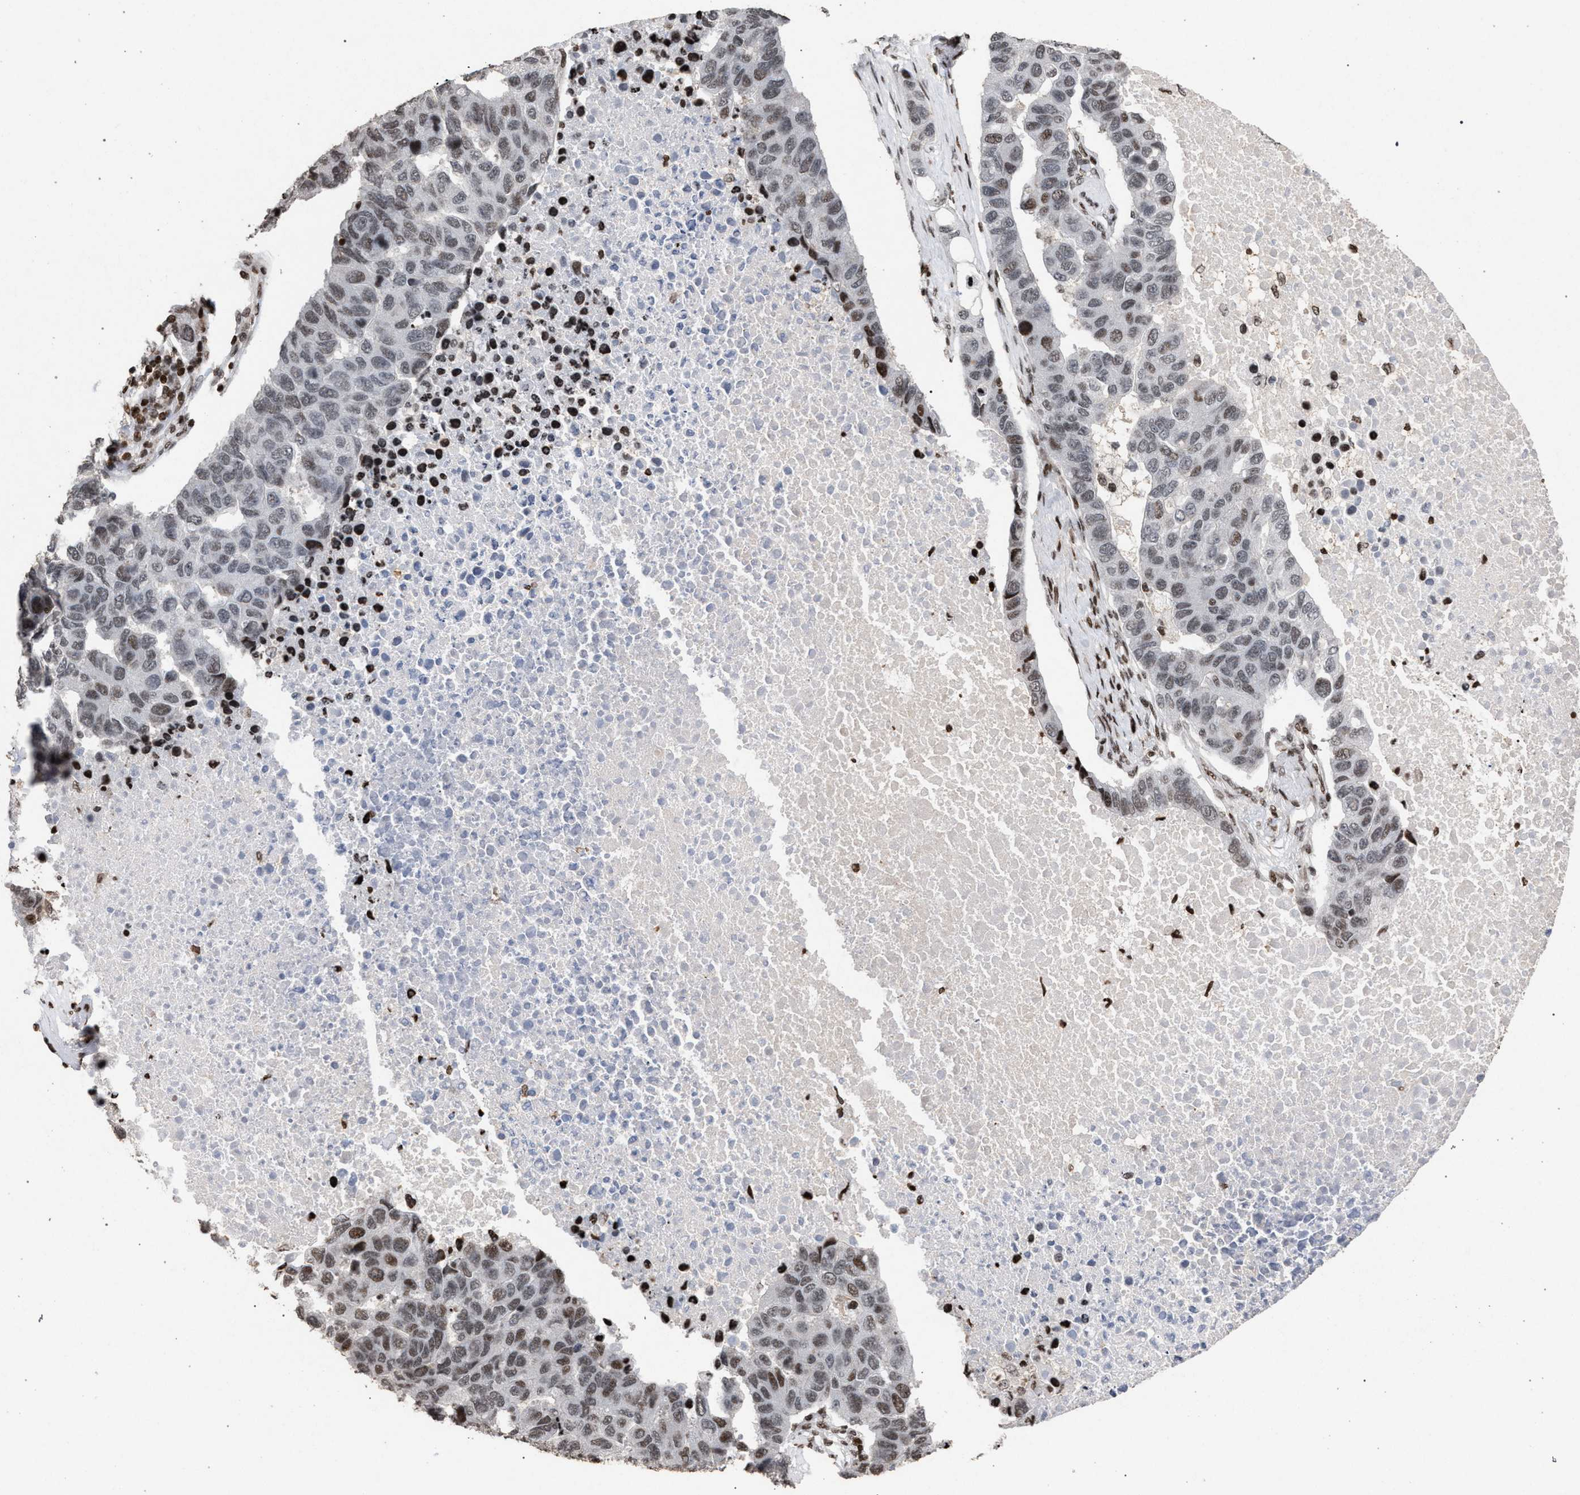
{"staining": {"intensity": "moderate", "quantity": "25%-75%", "location": "nuclear"}, "tissue": "pancreatic cancer", "cell_type": "Tumor cells", "image_type": "cancer", "snomed": [{"axis": "morphology", "description": "Adenocarcinoma, NOS"}, {"axis": "topography", "description": "Pancreas"}], "caption": "An image of adenocarcinoma (pancreatic) stained for a protein demonstrates moderate nuclear brown staining in tumor cells.", "gene": "FOXD3", "patient": {"sex": "female", "age": 61}}